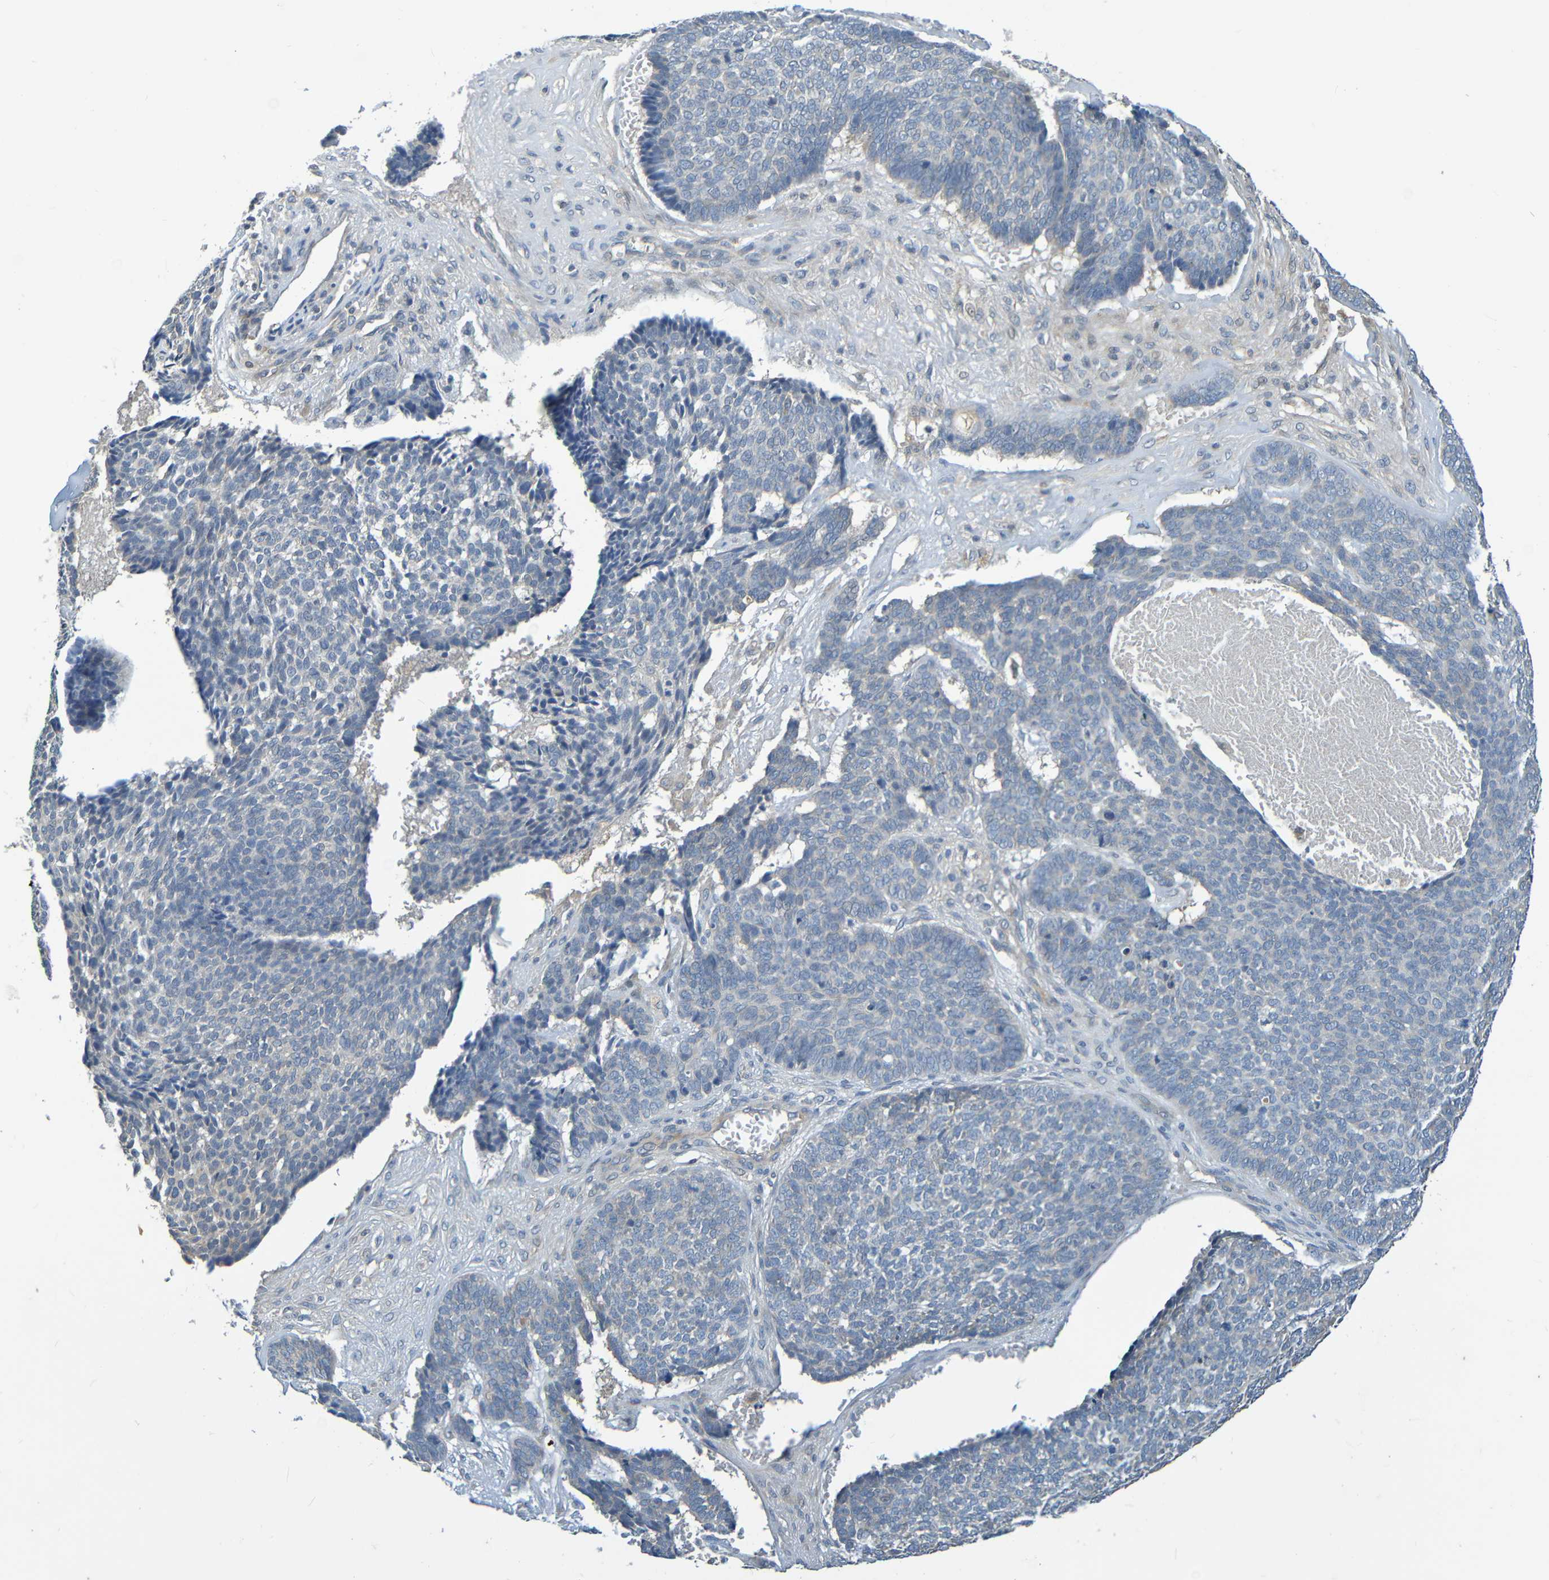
{"staining": {"intensity": "weak", "quantity": "<25%", "location": "cytoplasmic/membranous"}, "tissue": "skin cancer", "cell_type": "Tumor cells", "image_type": "cancer", "snomed": [{"axis": "morphology", "description": "Basal cell carcinoma"}, {"axis": "topography", "description": "Skin"}], "caption": "This is a micrograph of immunohistochemistry staining of skin basal cell carcinoma, which shows no staining in tumor cells. (DAB (3,3'-diaminobenzidine) IHC with hematoxylin counter stain).", "gene": "CYP4F2", "patient": {"sex": "male", "age": 84}}